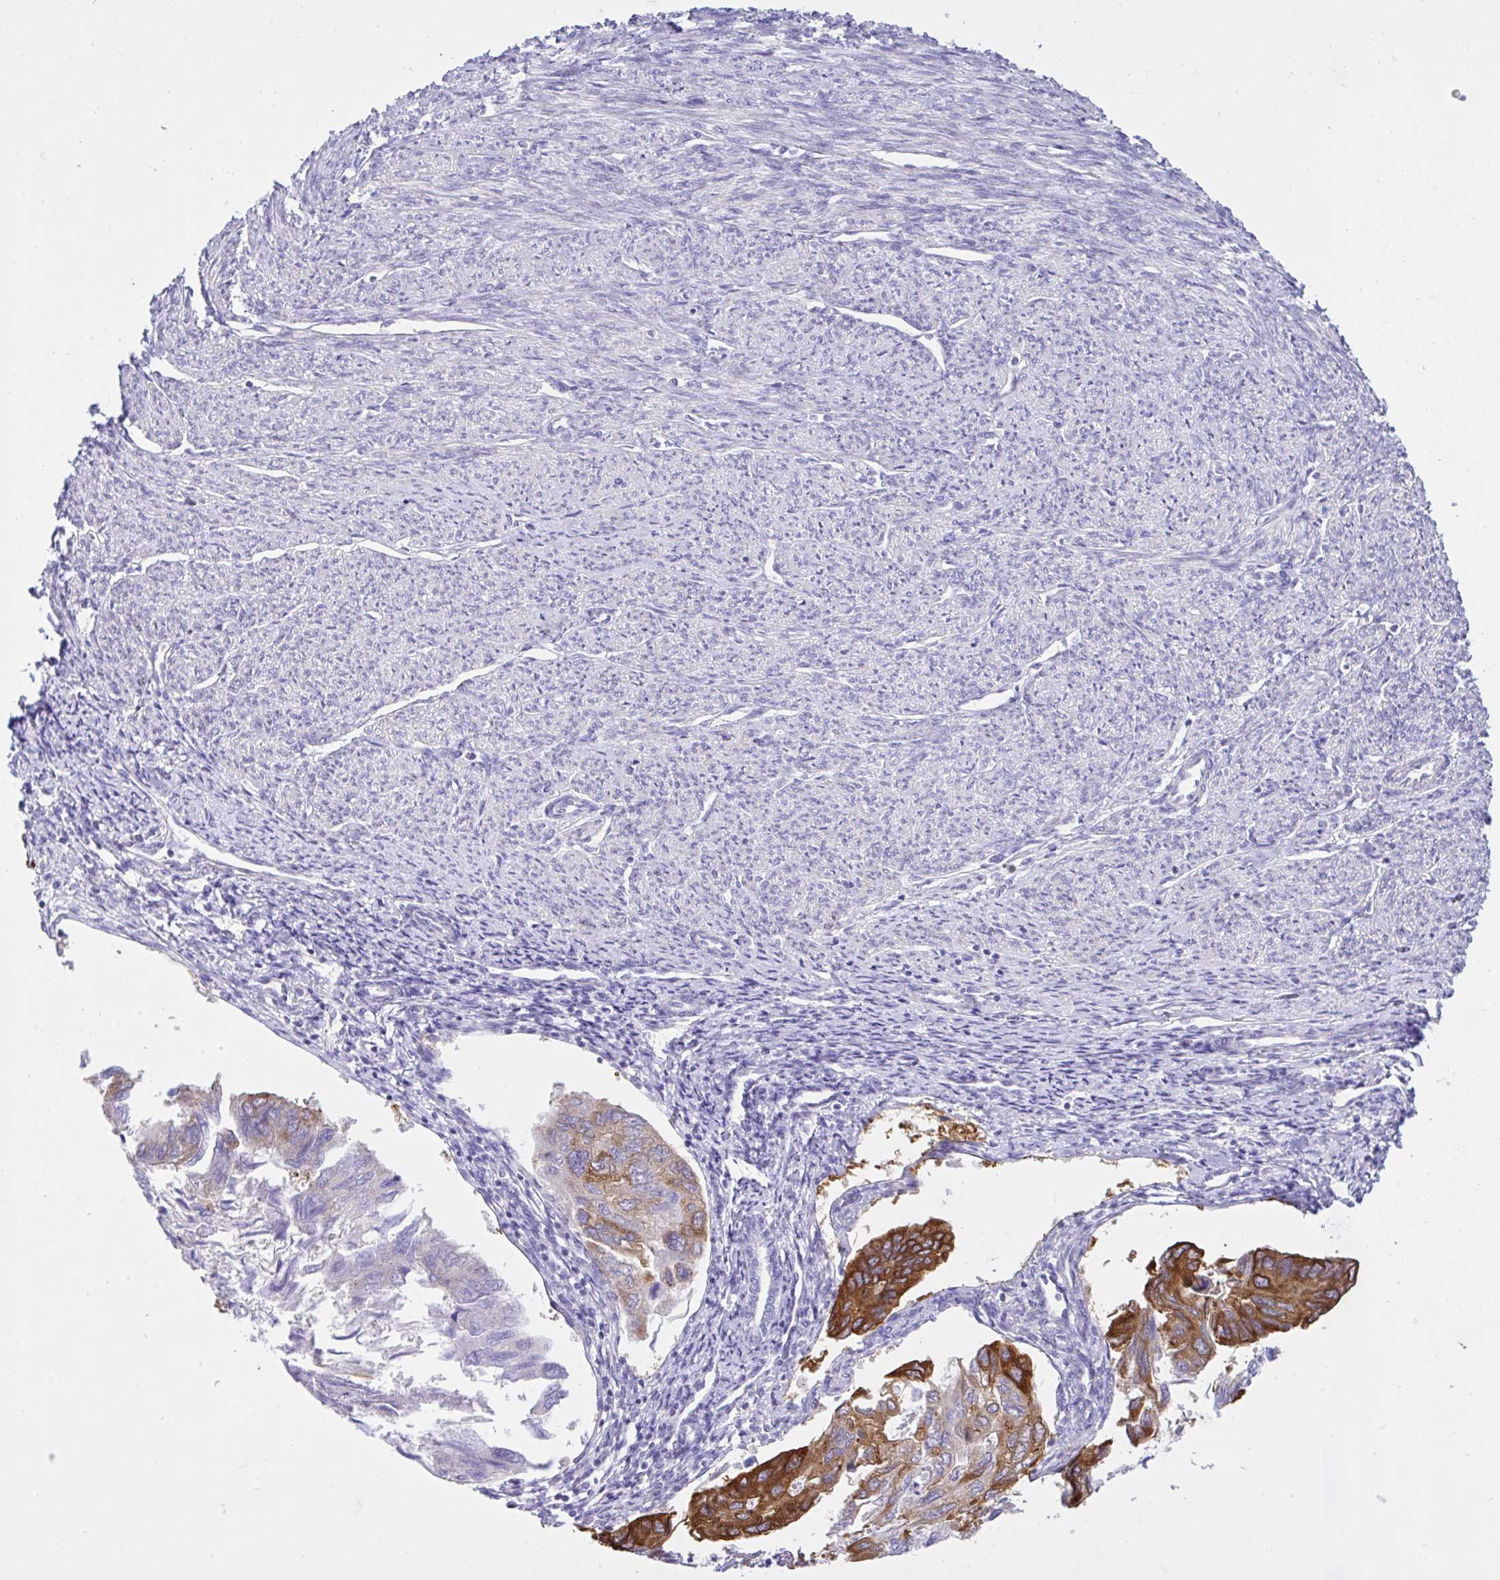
{"staining": {"intensity": "strong", "quantity": "25%-75%", "location": "cytoplasmic/membranous"}, "tissue": "endometrial cancer", "cell_type": "Tumor cells", "image_type": "cancer", "snomed": [{"axis": "morphology", "description": "Carcinoma, NOS"}, {"axis": "topography", "description": "Uterus"}], "caption": "The immunohistochemical stain highlights strong cytoplasmic/membranous positivity in tumor cells of endometrial cancer (carcinoma) tissue. (brown staining indicates protein expression, while blue staining denotes nuclei).", "gene": "EEF1A2", "patient": {"sex": "female", "age": 76}}